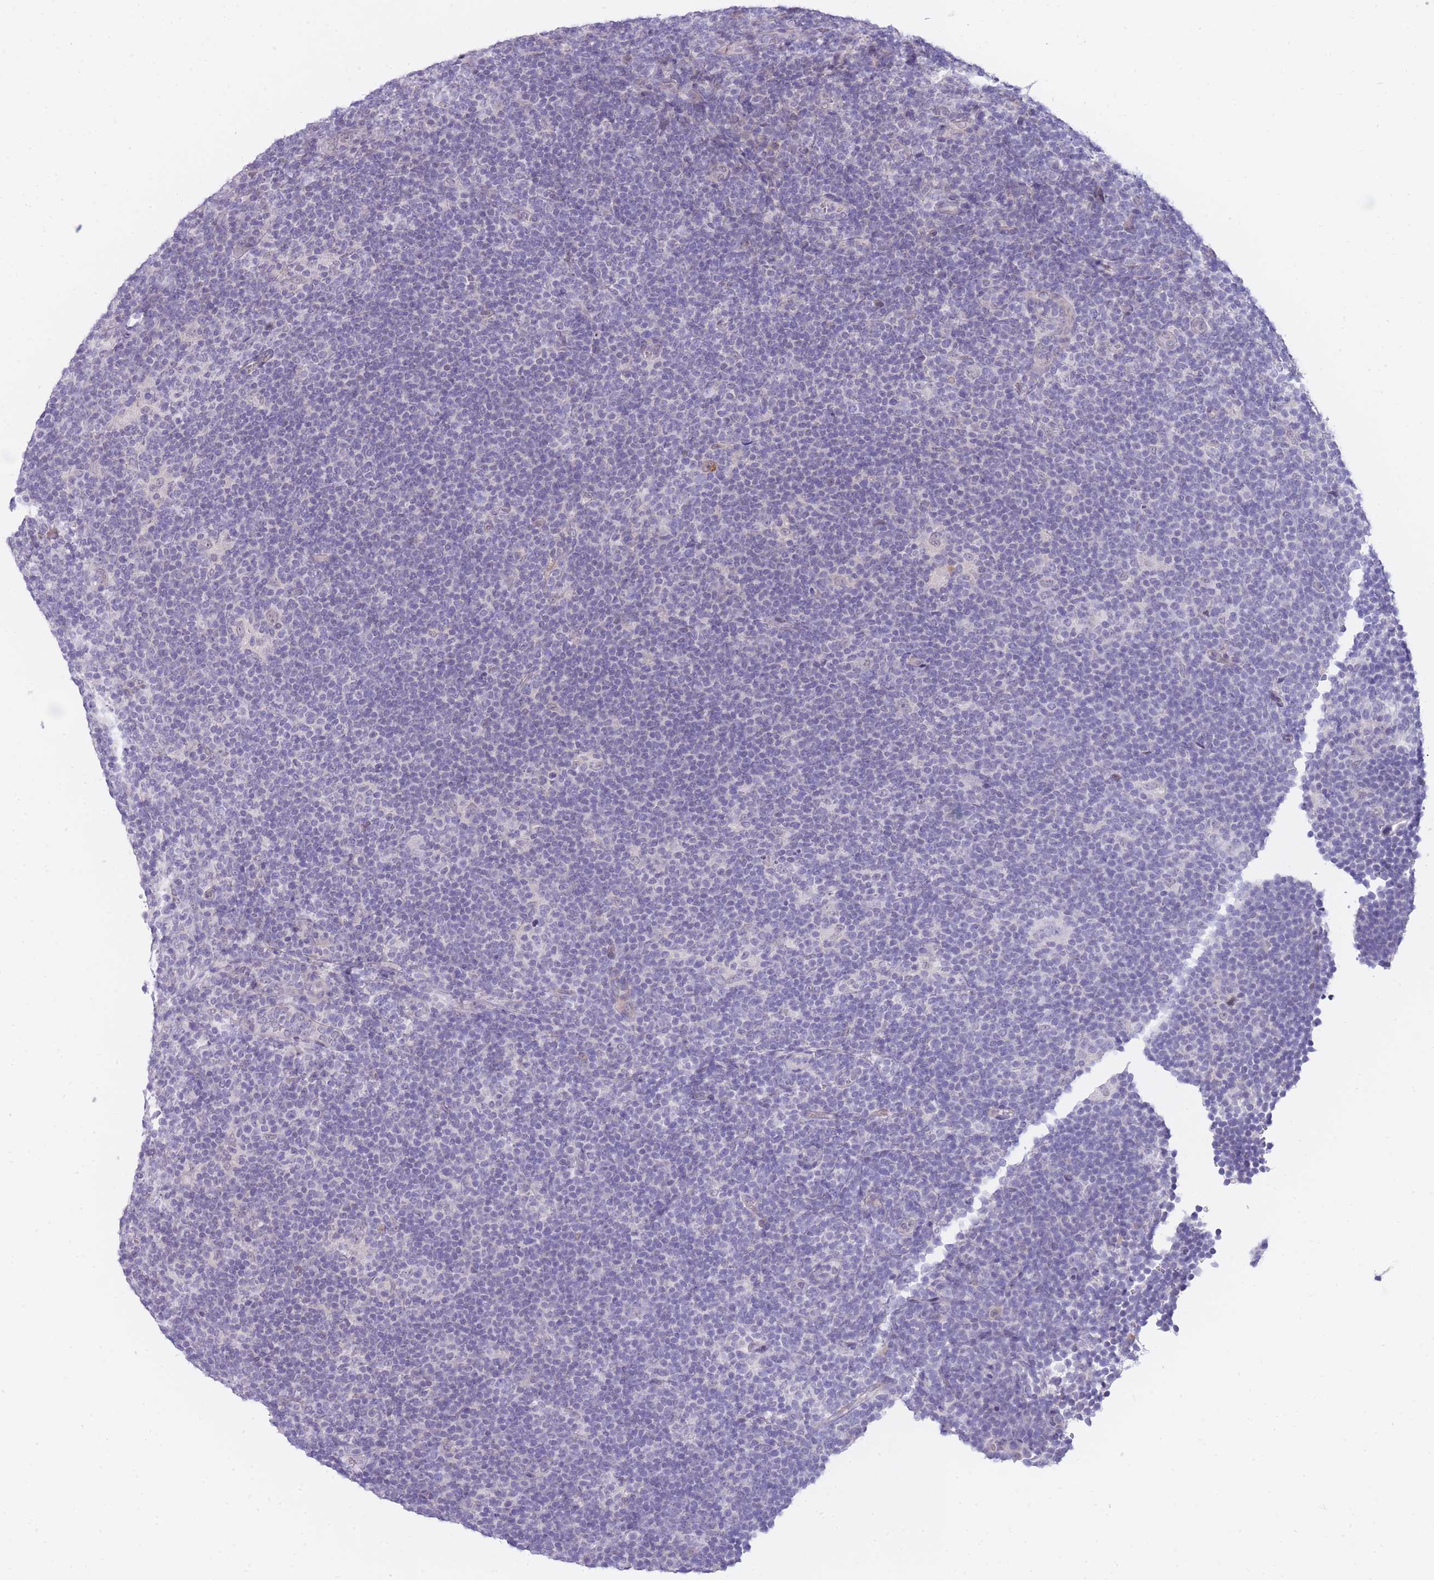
{"staining": {"intensity": "negative", "quantity": "none", "location": "none"}, "tissue": "lymphoma", "cell_type": "Tumor cells", "image_type": "cancer", "snomed": [{"axis": "morphology", "description": "Hodgkin's disease, NOS"}, {"axis": "topography", "description": "Lymph node"}], "caption": "Hodgkin's disease was stained to show a protein in brown. There is no significant expression in tumor cells. The staining is performed using DAB (3,3'-diaminobenzidine) brown chromogen with nuclei counter-stained in using hematoxylin.", "gene": "PRR23B", "patient": {"sex": "female", "age": 57}}